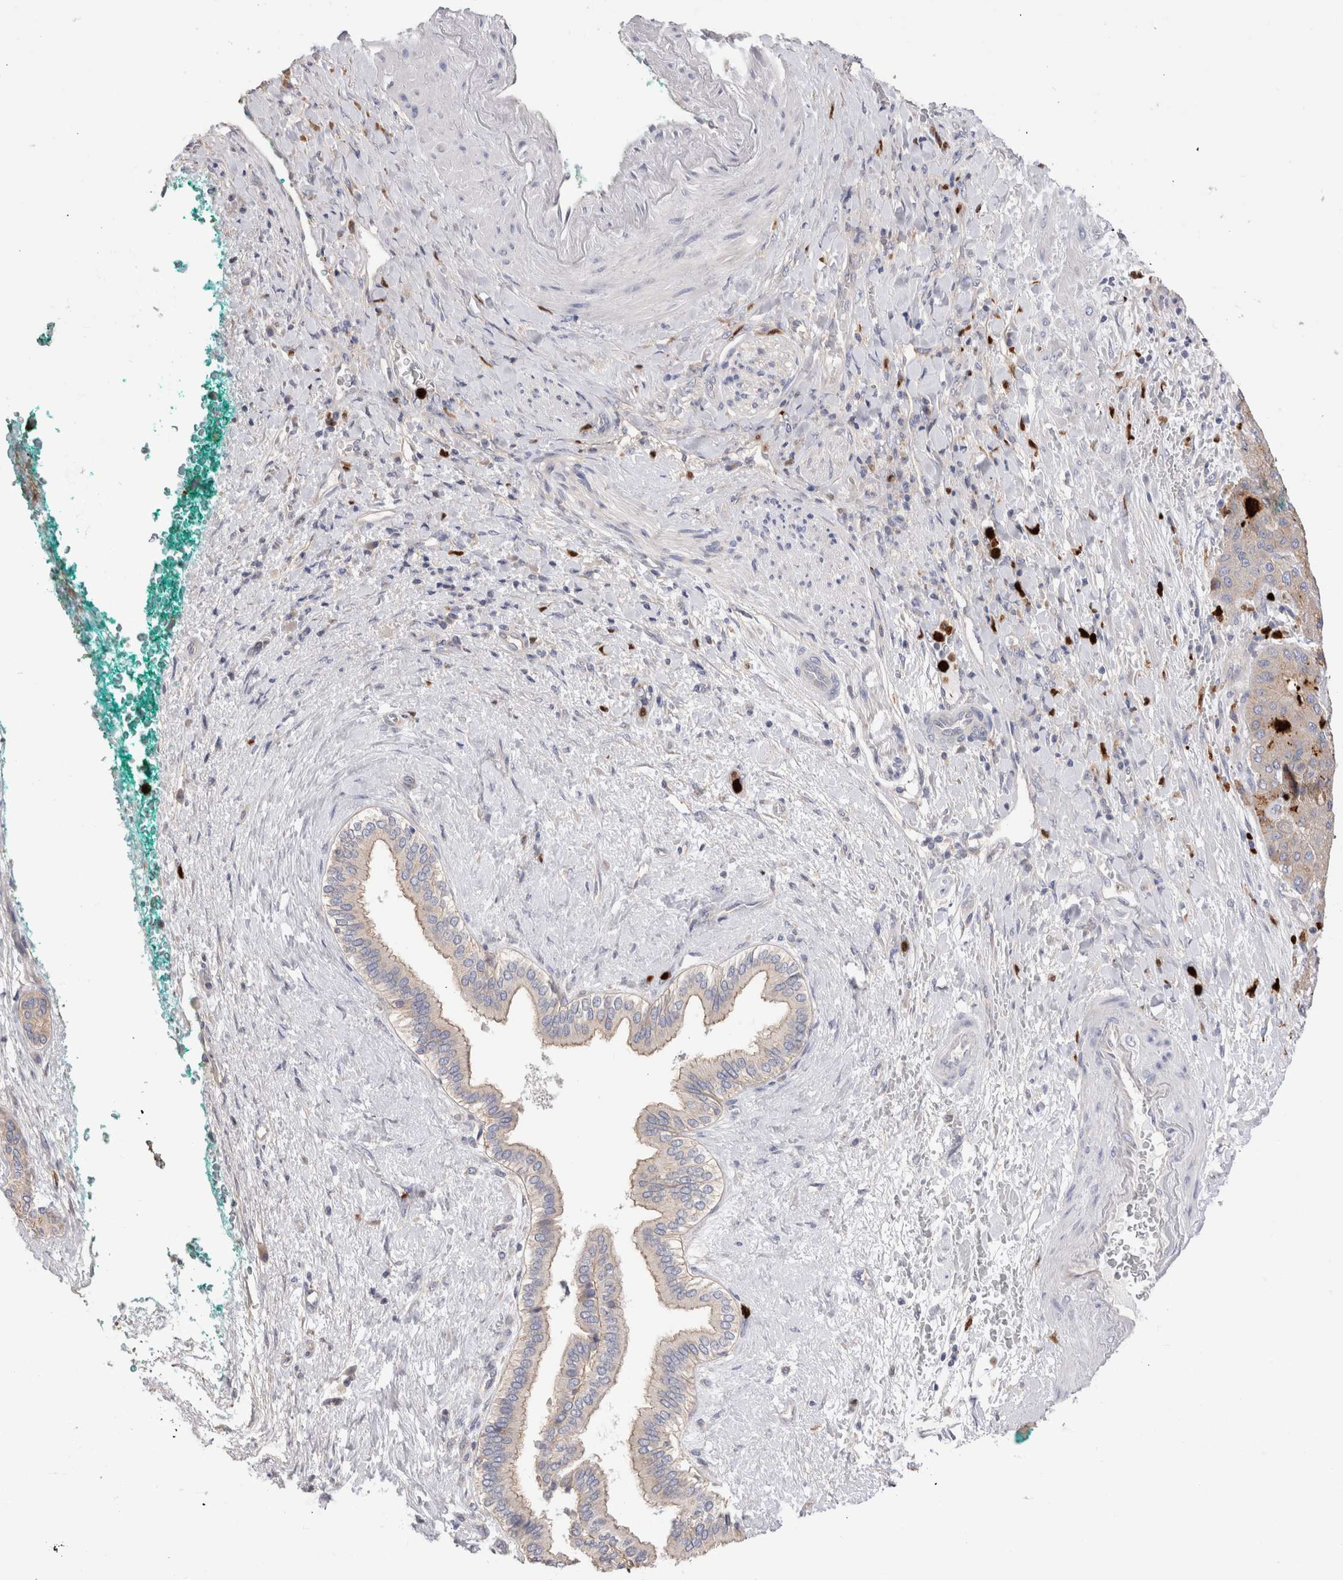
{"staining": {"intensity": "weak", "quantity": "25%-75%", "location": "cytoplasmic/membranous"}, "tissue": "liver cancer", "cell_type": "Tumor cells", "image_type": "cancer", "snomed": [{"axis": "morphology", "description": "Carcinoma, Hepatocellular, NOS"}, {"axis": "topography", "description": "Liver"}], "caption": "Liver cancer was stained to show a protein in brown. There is low levels of weak cytoplasmic/membranous staining in approximately 25%-75% of tumor cells.", "gene": "NXT2", "patient": {"sex": "male", "age": 65}}